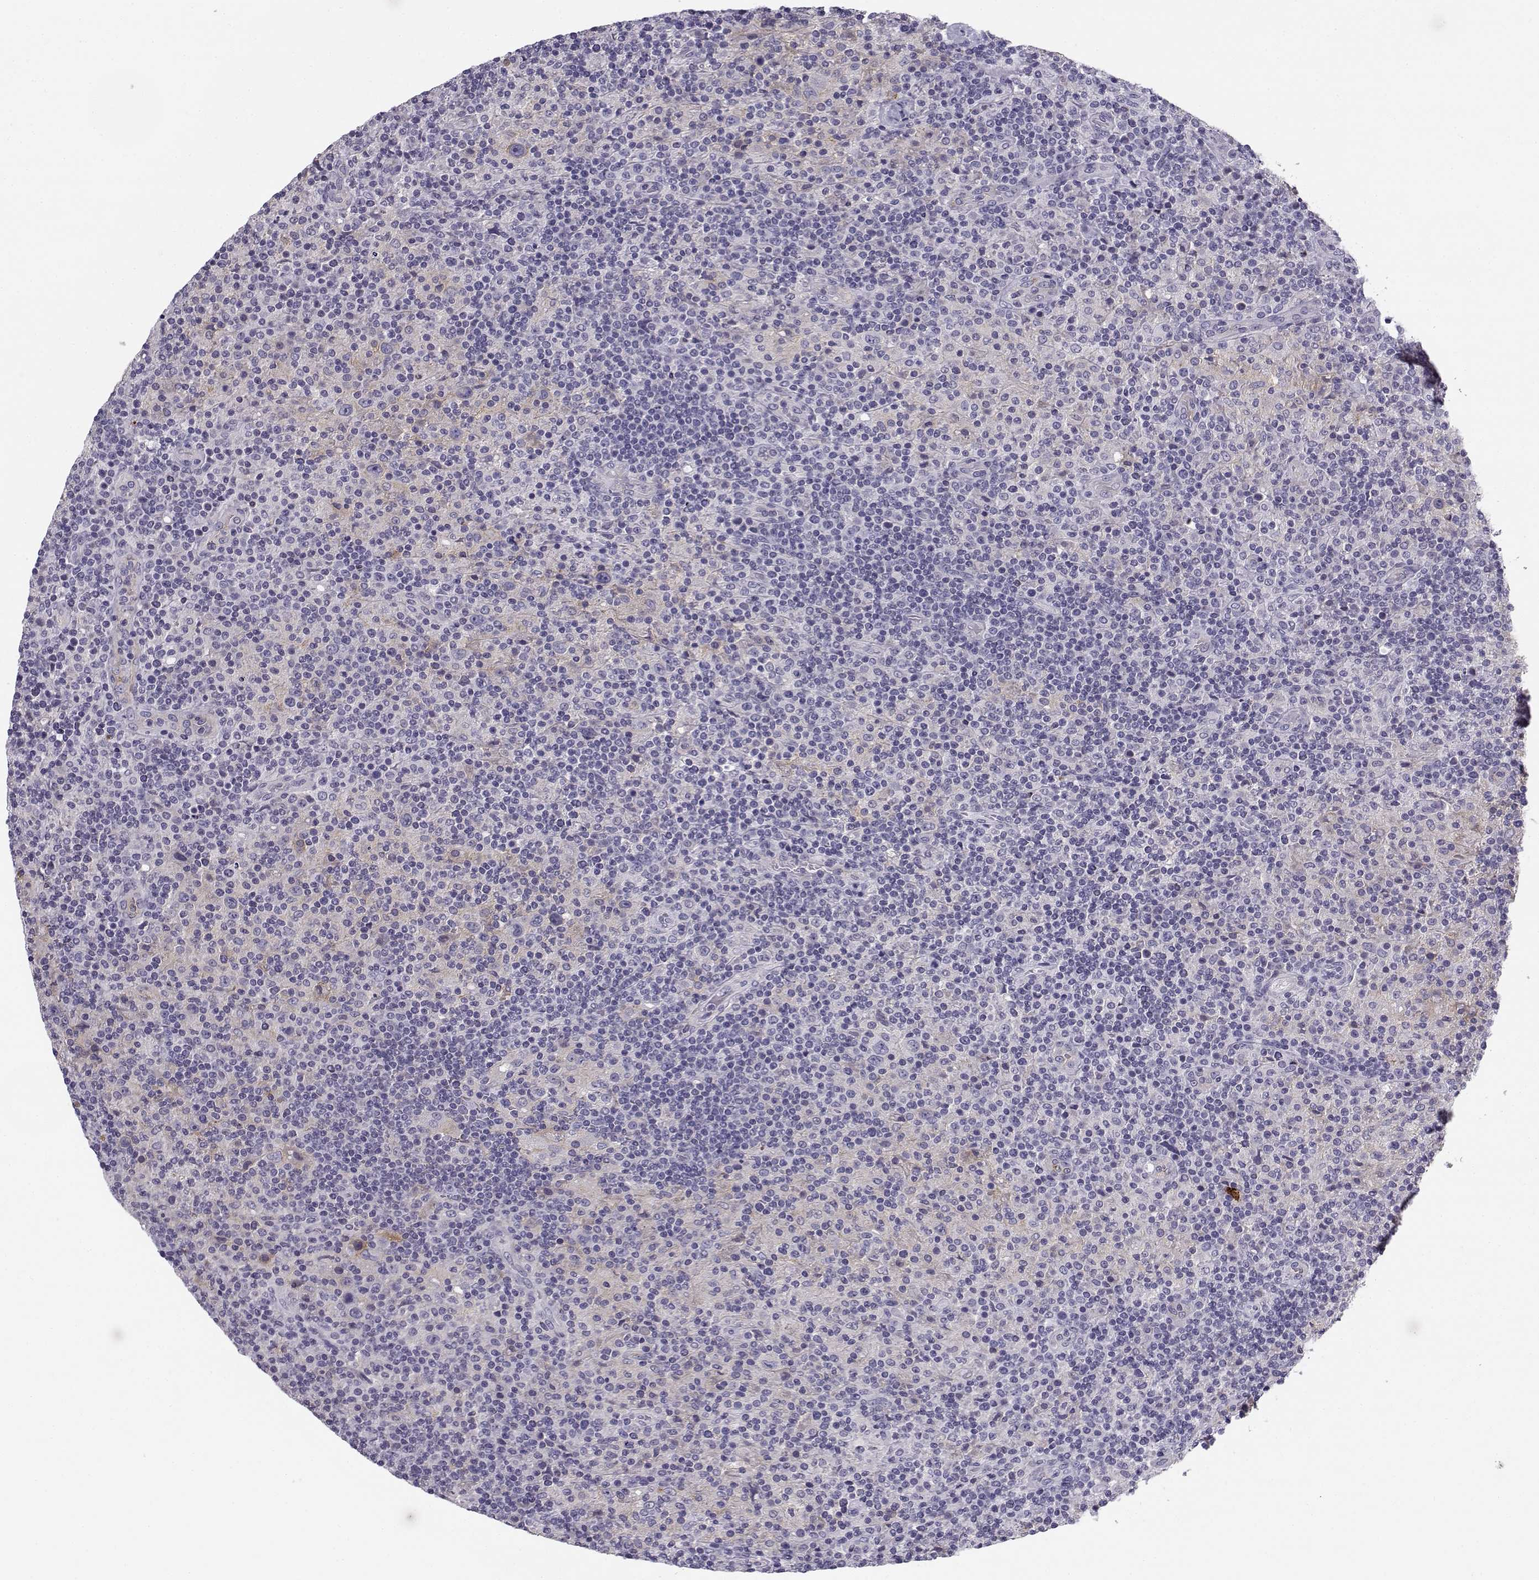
{"staining": {"intensity": "negative", "quantity": "none", "location": "none"}, "tissue": "lymphoma", "cell_type": "Tumor cells", "image_type": "cancer", "snomed": [{"axis": "morphology", "description": "Hodgkin's disease, NOS"}, {"axis": "topography", "description": "Lymph node"}], "caption": "This is an immunohistochemistry (IHC) micrograph of lymphoma. There is no expression in tumor cells.", "gene": "CREB3L3", "patient": {"sex": "male", "age": 70}}